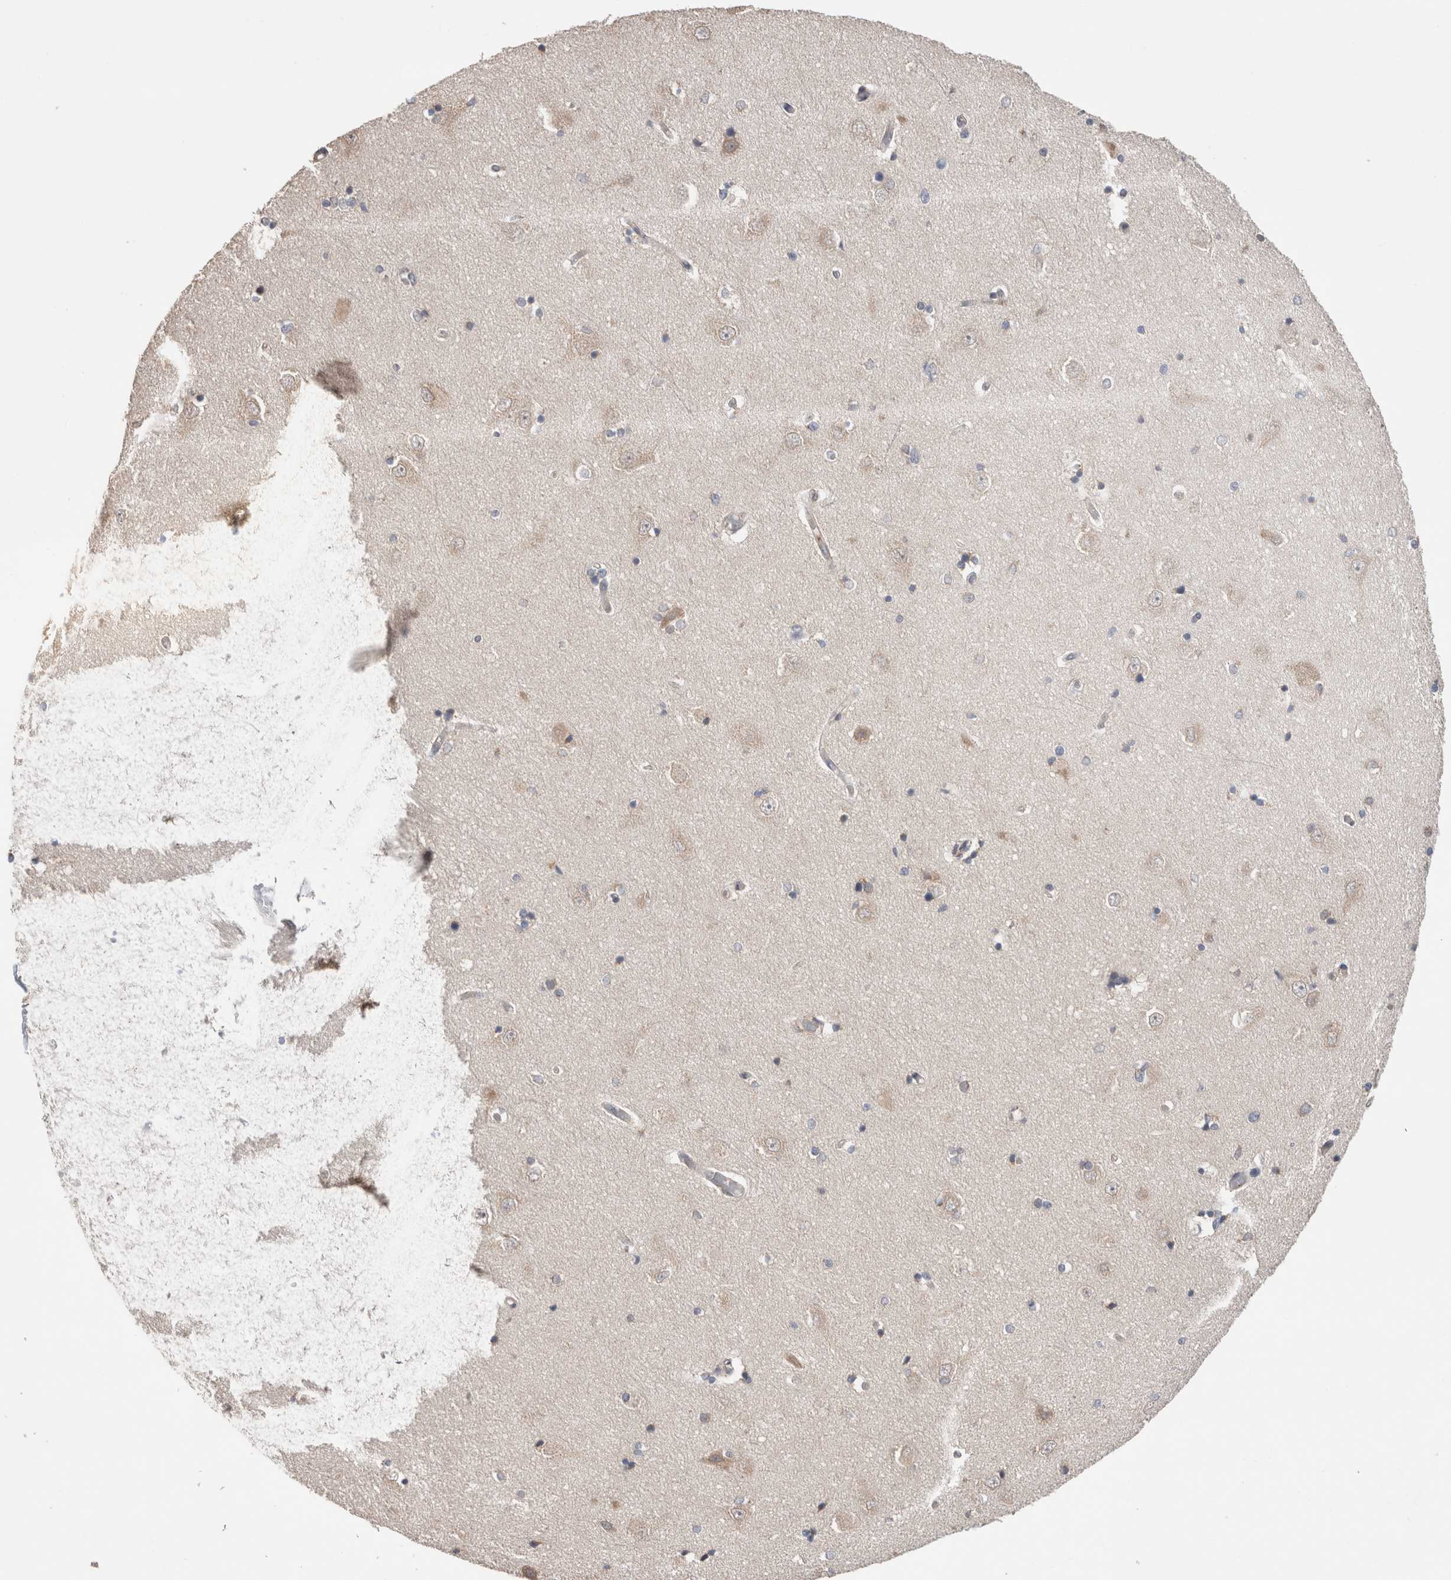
{"staining": {"intensity": "weak", "quantity": "<25%", "location": "cytoplasmic/membranous"}, "tissue": "hippocampus", "cell_type": "Glial cells", "image_type": "normal", "snomed": [{"axis": "morphology", "description": "Normal tissue, NOS"}, {"axis": "topography", "description": "Hippocampus"}], "caption": "Glial cells show no significant expression in normal hippocampus. (DAB immunohistochemistry with hematoxylin counter stain).", "gene": "TRIM5", "patient": {"sex": "male", "age": 45}}